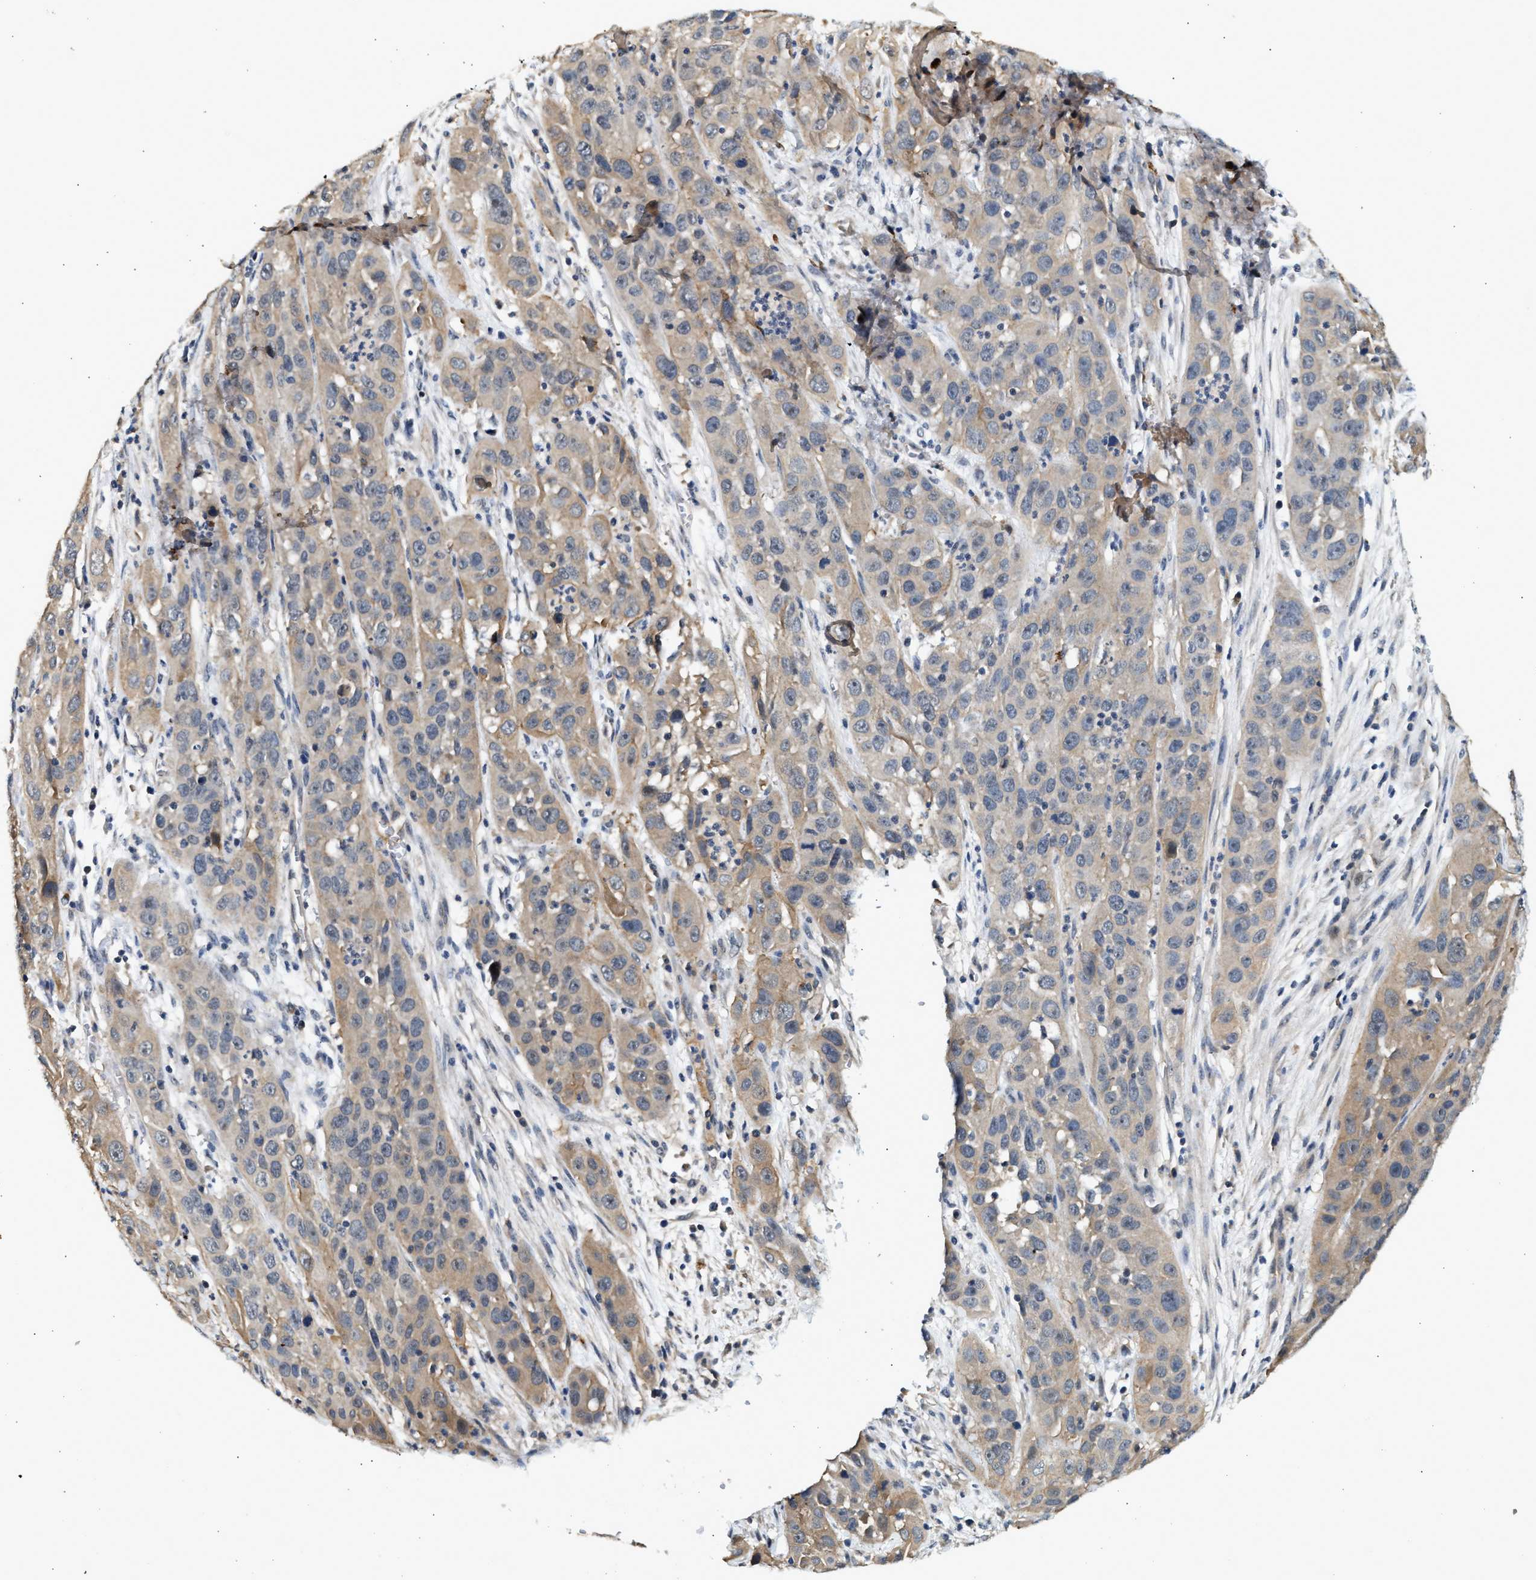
{"staining": {"intensity": "weak", "quantity": "25%-75%", "location": "cytoplasmic/membranous"}, "tissue": "cervical cancer", "cell_type": "Tumor cells", "image_type": "cancer", "snomed": [{"axis": "morphology", "description": "Squamous cell carcinoma, NOS"}, {"axis": "topography", "description": "Cervix"}], "caption": "Immunohistochemical staining of human cervical squamous cell carcinoma reveals low levels of weak cytoplasmic/membranous protein staining in approximately 25%-75% of tumor cells.", "gene": "DUSP14", "patient": {"sex": "female", "age": 32}}